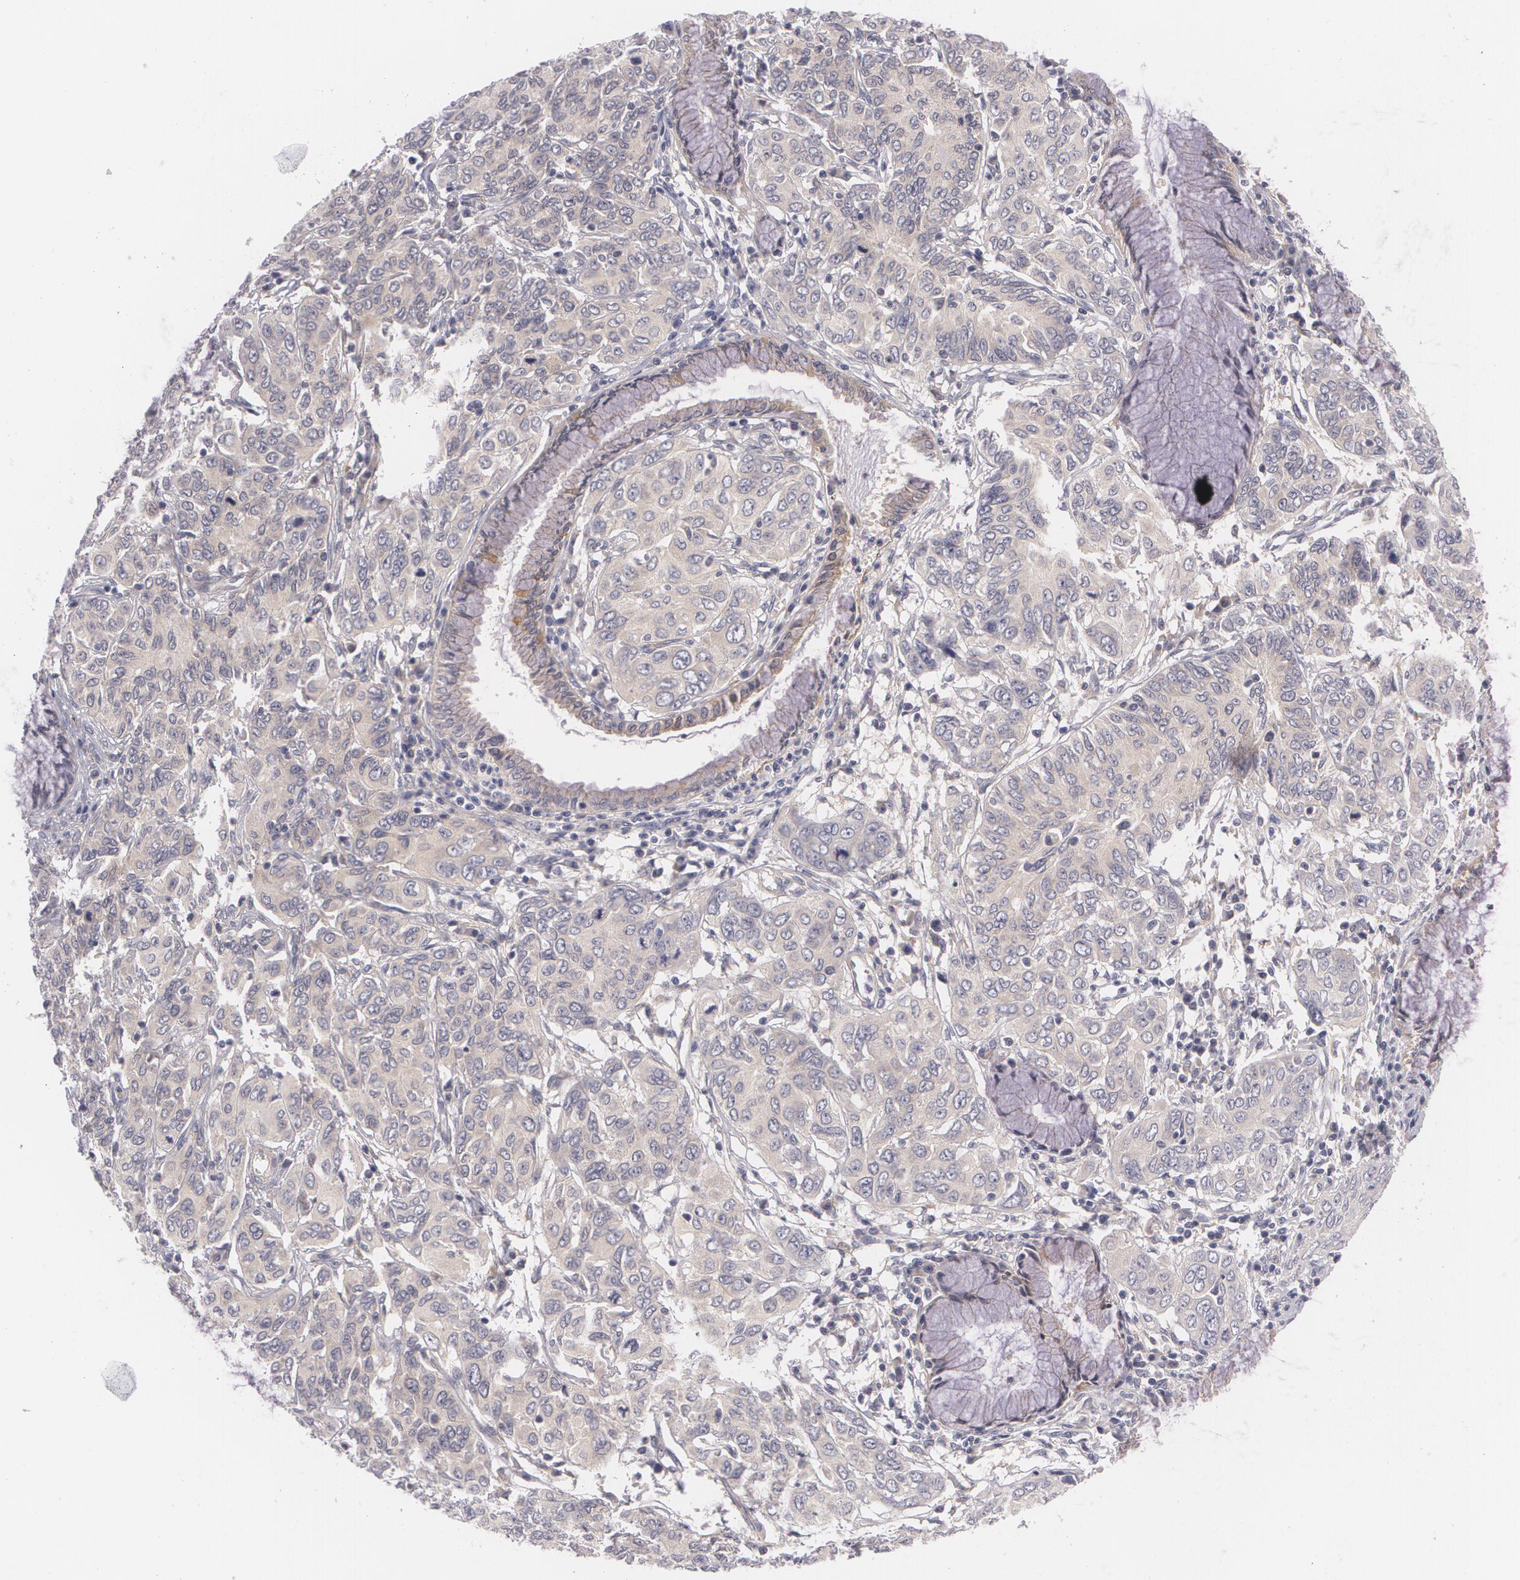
{"staining": {"intensity": "weak", "quantity": "<25%", "location": "cytoplasmic/membranous"}, "tissue": "cervical cancer", "cell_type": "Tumor cells", "image_type": "cancer", "snomed": [{"axis": "morphology", "description": "Squamous cell carcinoma, NOS"}, {"axis": "topography", "description": "Cervix"}], "caption": "DAB (3,3'-diaminobenzidine) immunohistochemical staining of cervical cancer demonstrates no significant expression in tumor cells. Brightfield microscopy of immunohistochemistry (IHC) stained with DAB (3,3'-diaminobenzidine) (brown) and hematoxylin (blue), captured at high magnification.", "gene": "CASK", "patient": {"sex": "female", "age": 38}}